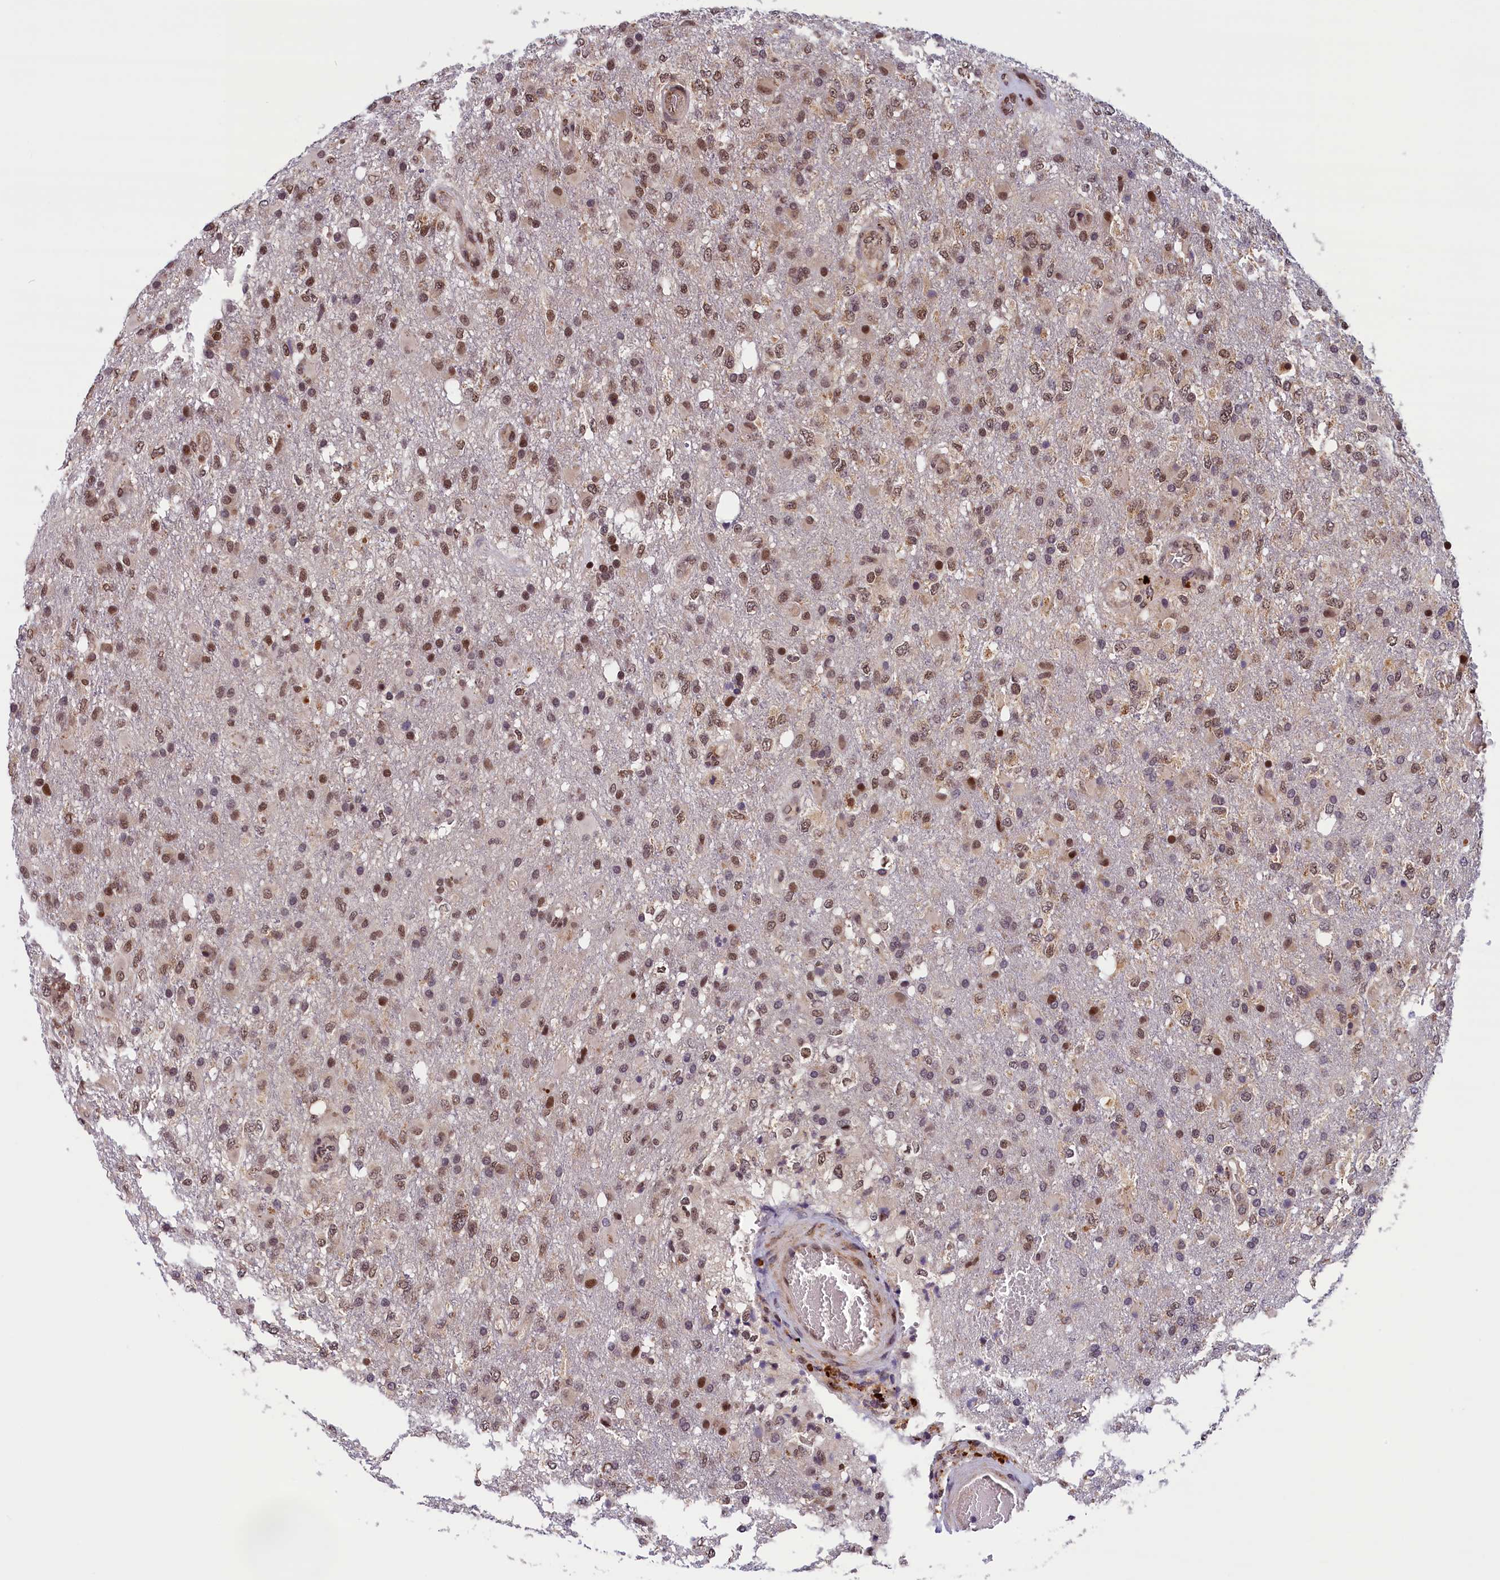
{"staining": {"intensity": "moderate", "quantity": ">75%", "location": "nuclear"}, "tissue": "glioma", "cell_type": "Tumor cells", "image_type": "cancer", "snomed": [{"axis": "morphology", "description": "Glioma, malignant, High grade"}, {"axis": "topography", "description": "Brain"}], "caption": "Immunohistochemistry (IHC) staining of glioma, which shows medium levels of moderate nuclear positivity in about >75% of tumor cells indicating moderate nuclear protein positivity. The staining was performed using DAB (3,3'-diaminobenzidine) (brown) for protein detection and nuclei were counterstained in hematoxylin (blue).", "gene": "KCNK6", "patient": {"sex": "female", "age": 74}}